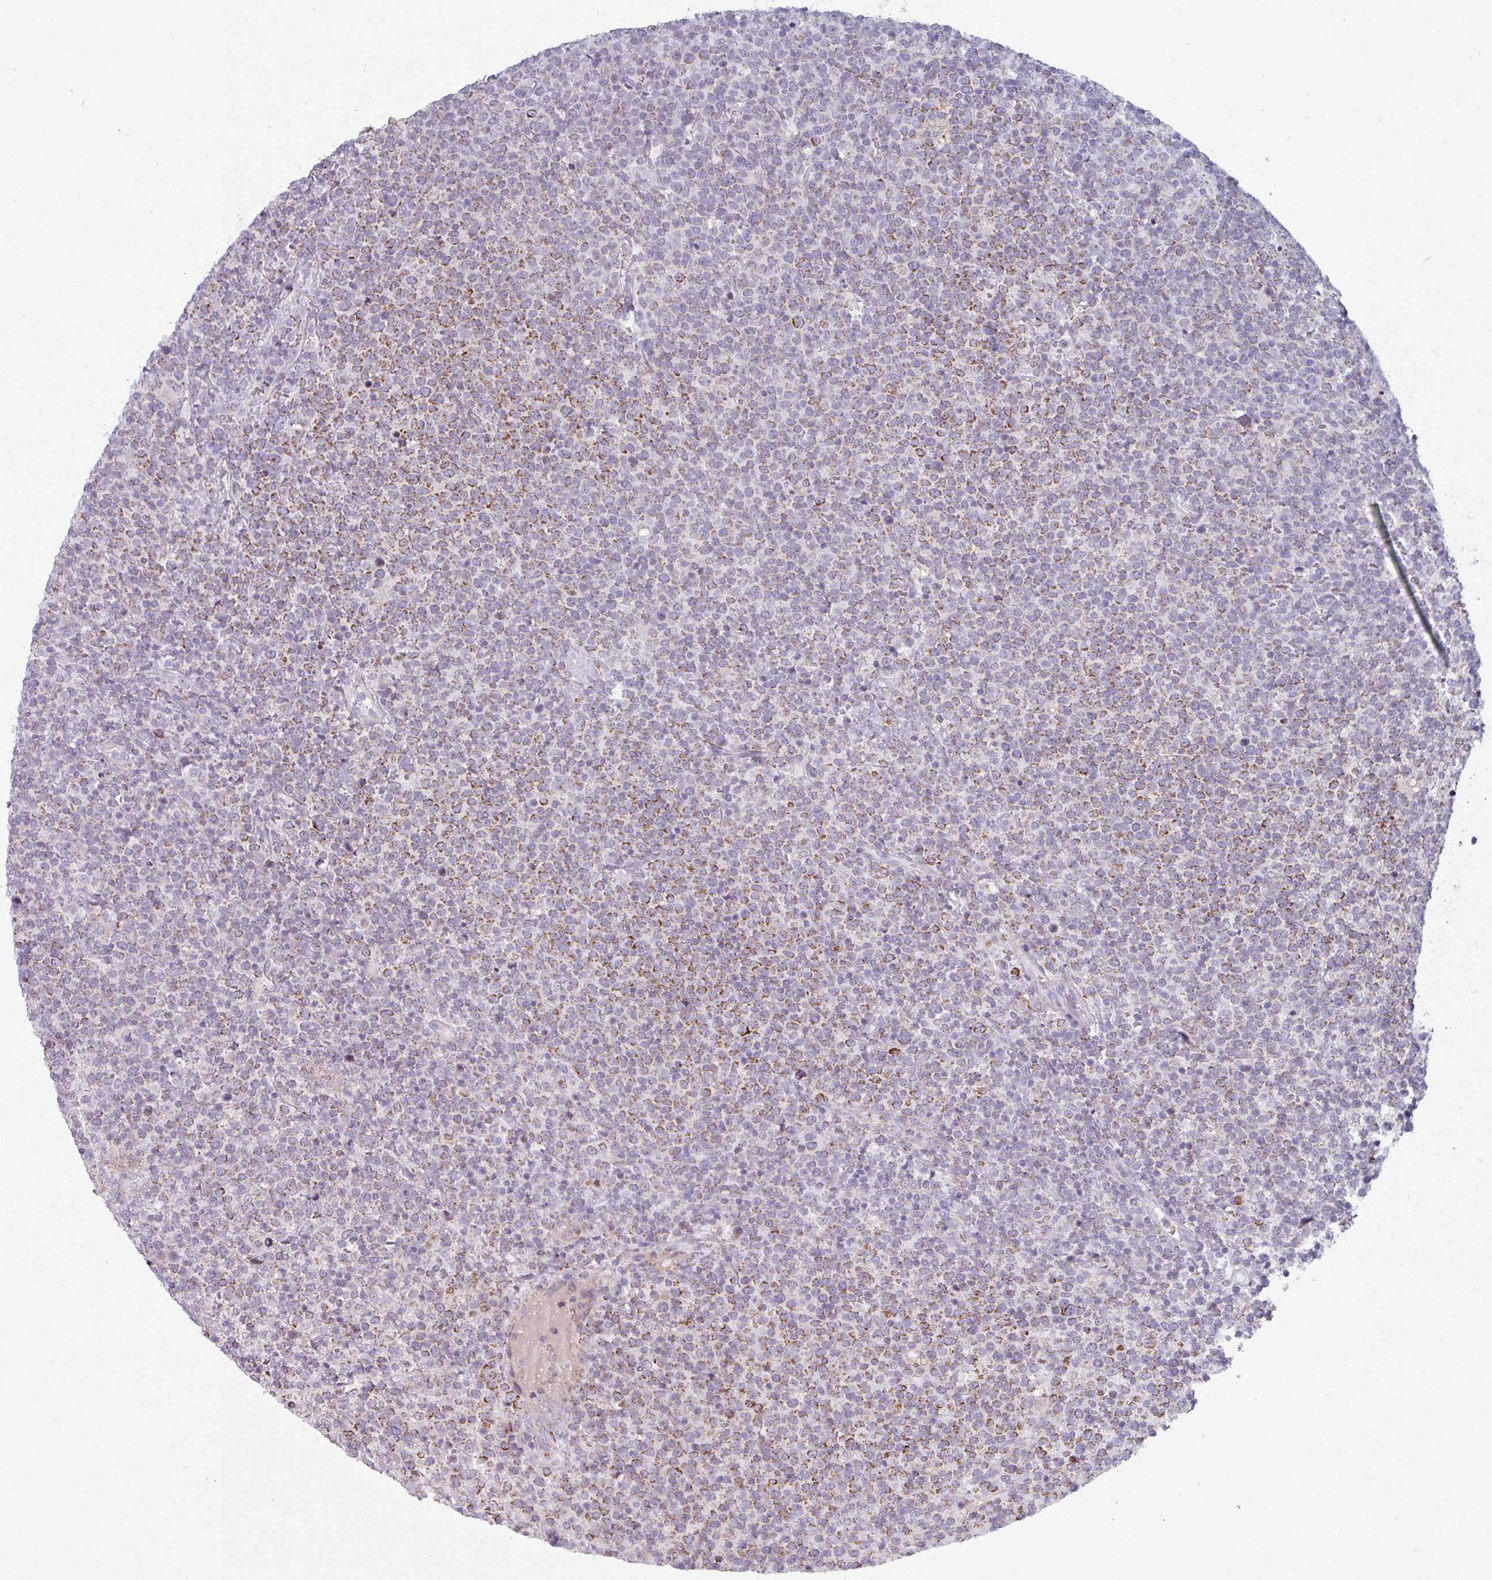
{"staining": {"intensity": "moderate", "quantity": ">75%", "location": "cytoplasmic/membranous"}, "tissue": "lymphoma", "cell_type": "Tumor cells", "image_type": "cancer", "snomed": [{"axis": "morphology", "description": "Malignant lymphoma, non-Hodgkin's type, High grade"}, {"axis": "topography", "description": "Lymph node"}], "caption": "Human high-grade malignant lymphoma, non-Hodgkin's type stained with a protein marker exhibits moderate staining in tumor cells.", "gene": "ZNF615", "patient": {"sex": "male", "age": 61}}